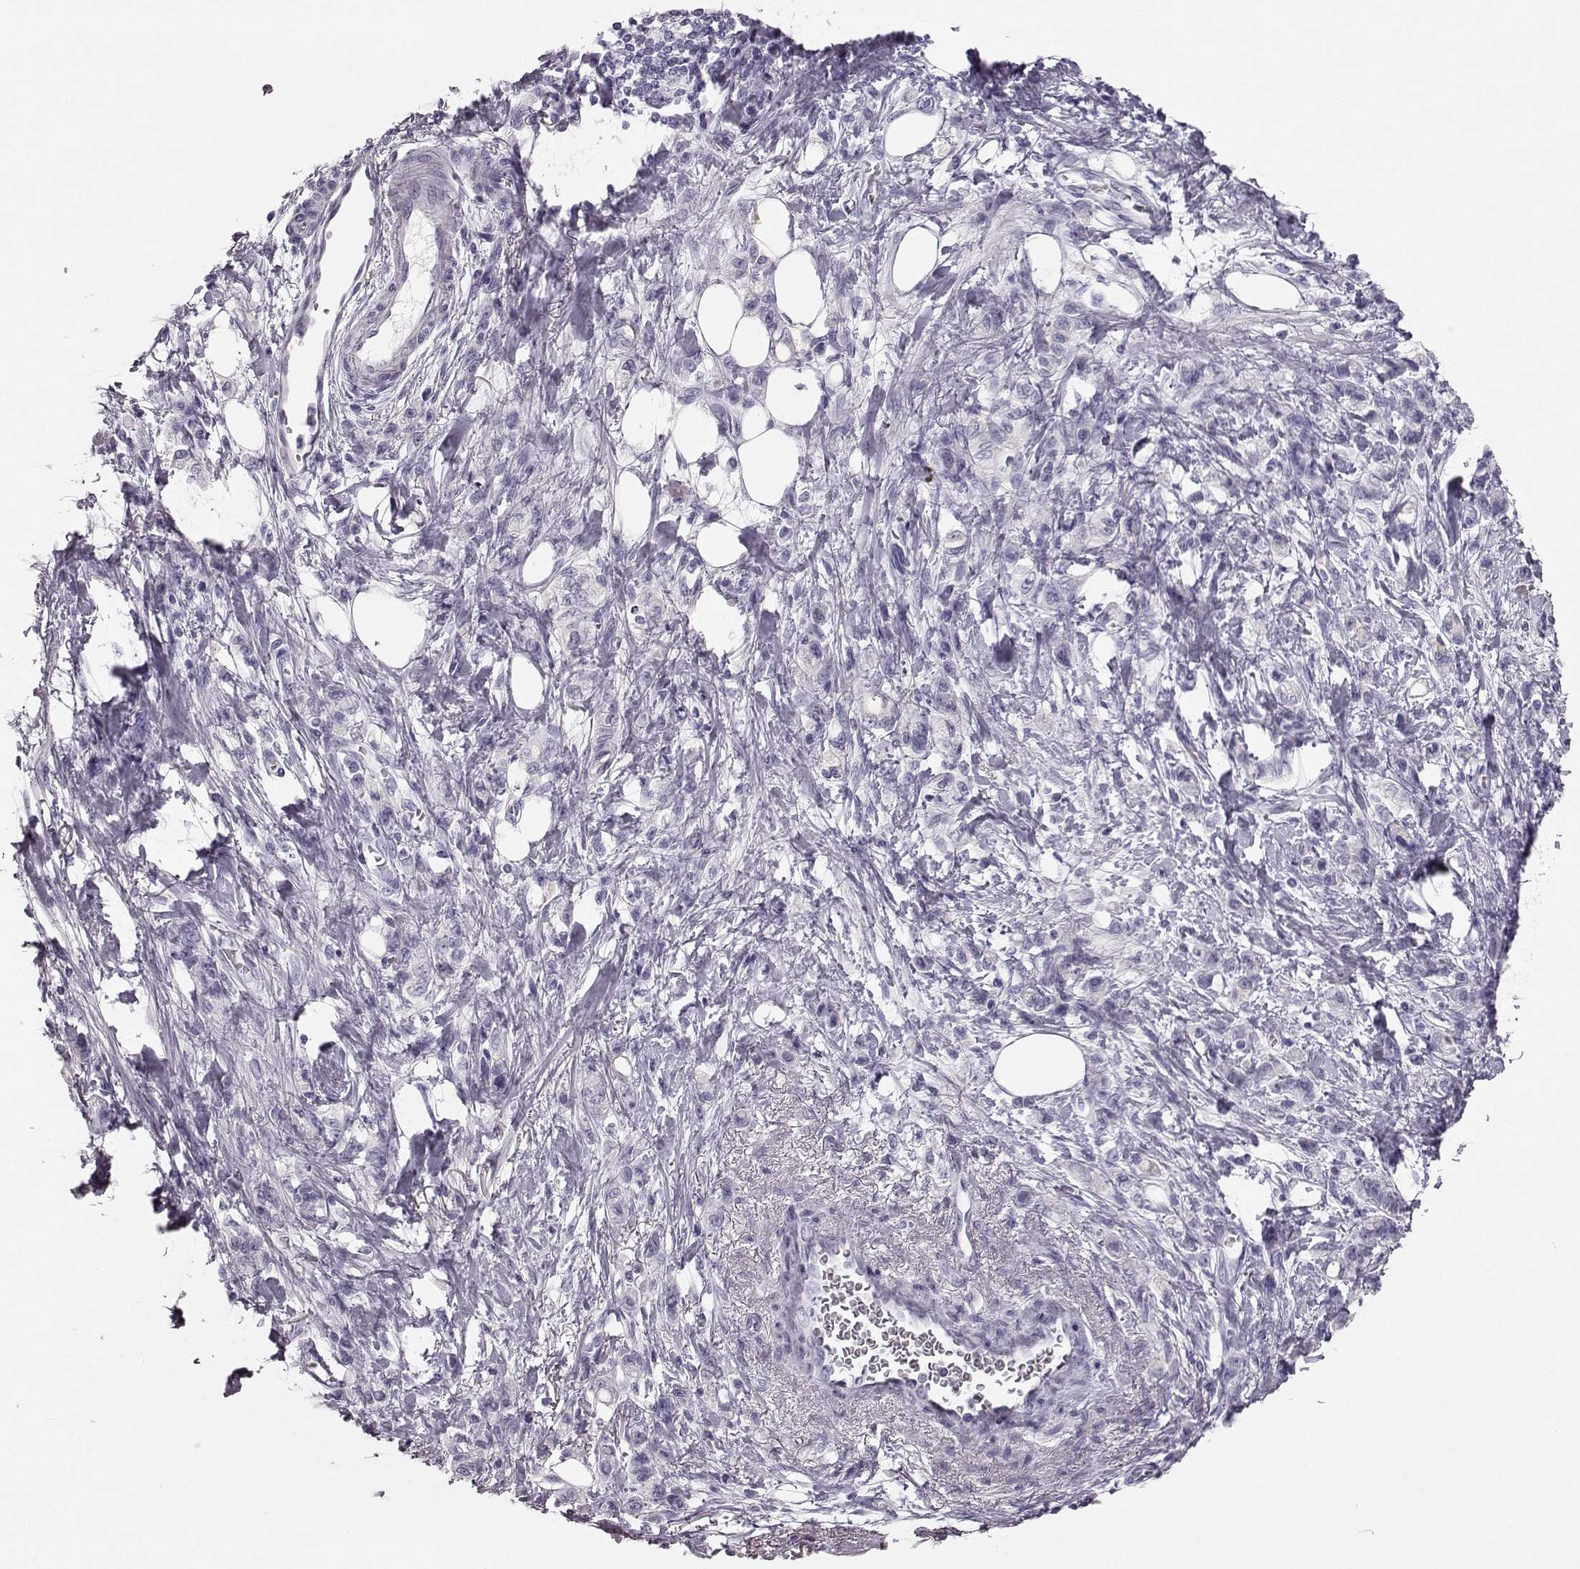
{"staining": {"intensity": "negative", "quantity": "none", "location": "none"}, "tissue": "stomach cancer", "cell_type": "Tumor cells", "image_type": "cancer", "snomed": [{"axis": "morphology", "description": "Adenocarcinoma, NOS"}, {"axis": "topography", "description": "Stomach"}], "caption": "The immunohistochemistry (IHC) image has no significant expression in tumor cells of stomach cancer (adenocarcinoma) tissue.", "gene": "BFSP2", "patient": {"sex": "male", "age": 77}}